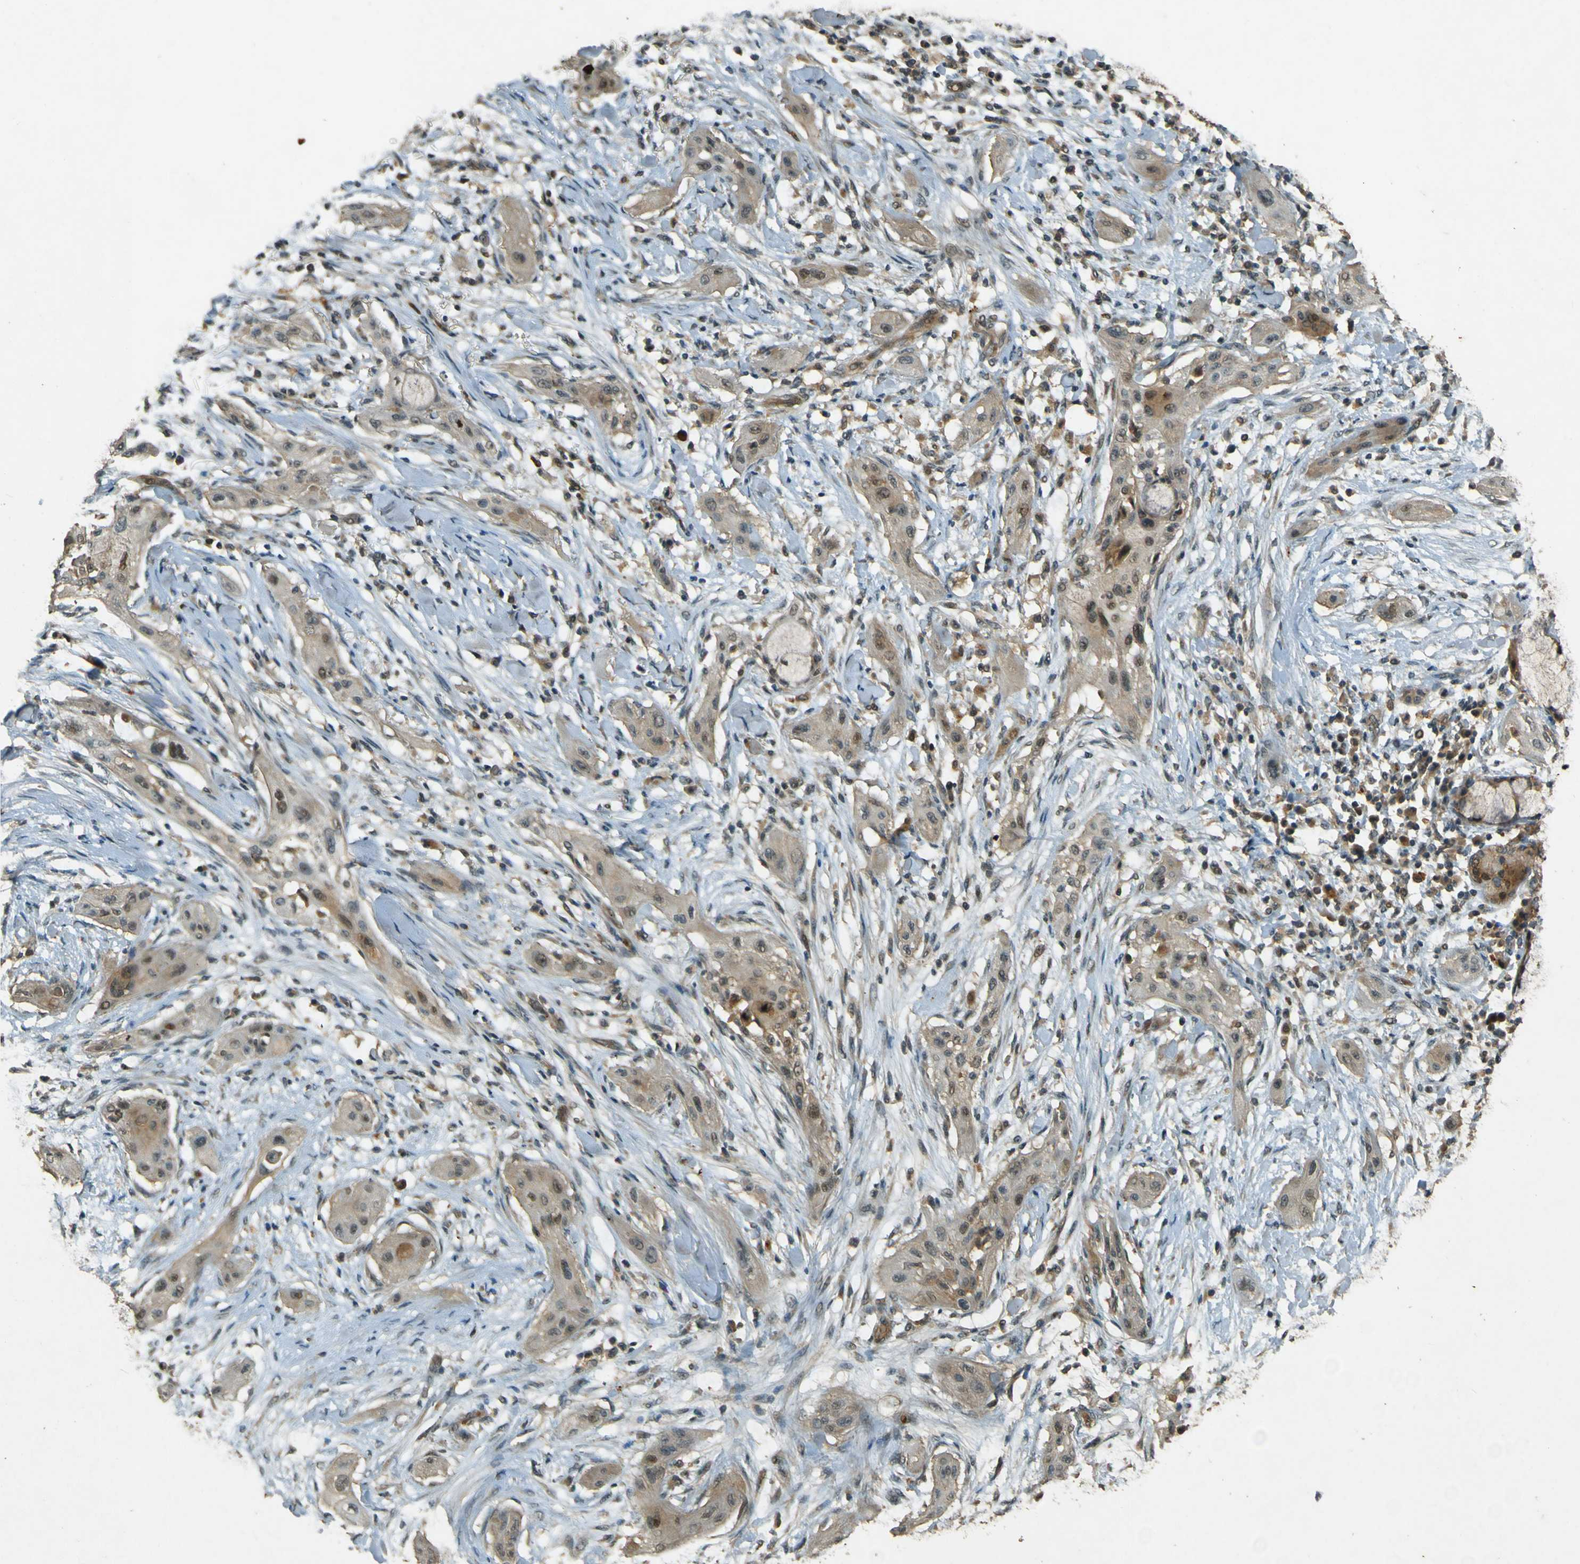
{"staining": {"intensity": "weak", "quantity": ">75%", "location": "cytoplasmic/membranous"}, "tissue": "lung cancer", "cell_type": "Tumor cells", "image_type": "cancer", "snomed": [{"axis": "morphology", "description": "Squamous cell carcinoma, NOS"}, {"axis": "topography", "description": "Lung"}], "caption": "The immunohistochemical stain highlights weak cytoplasmic/membranous staining in tumor cells of lung squamous cell carcinoma tissue.", "gene": "MPDZ", "patient": {"sex": "female", "age": 47}}